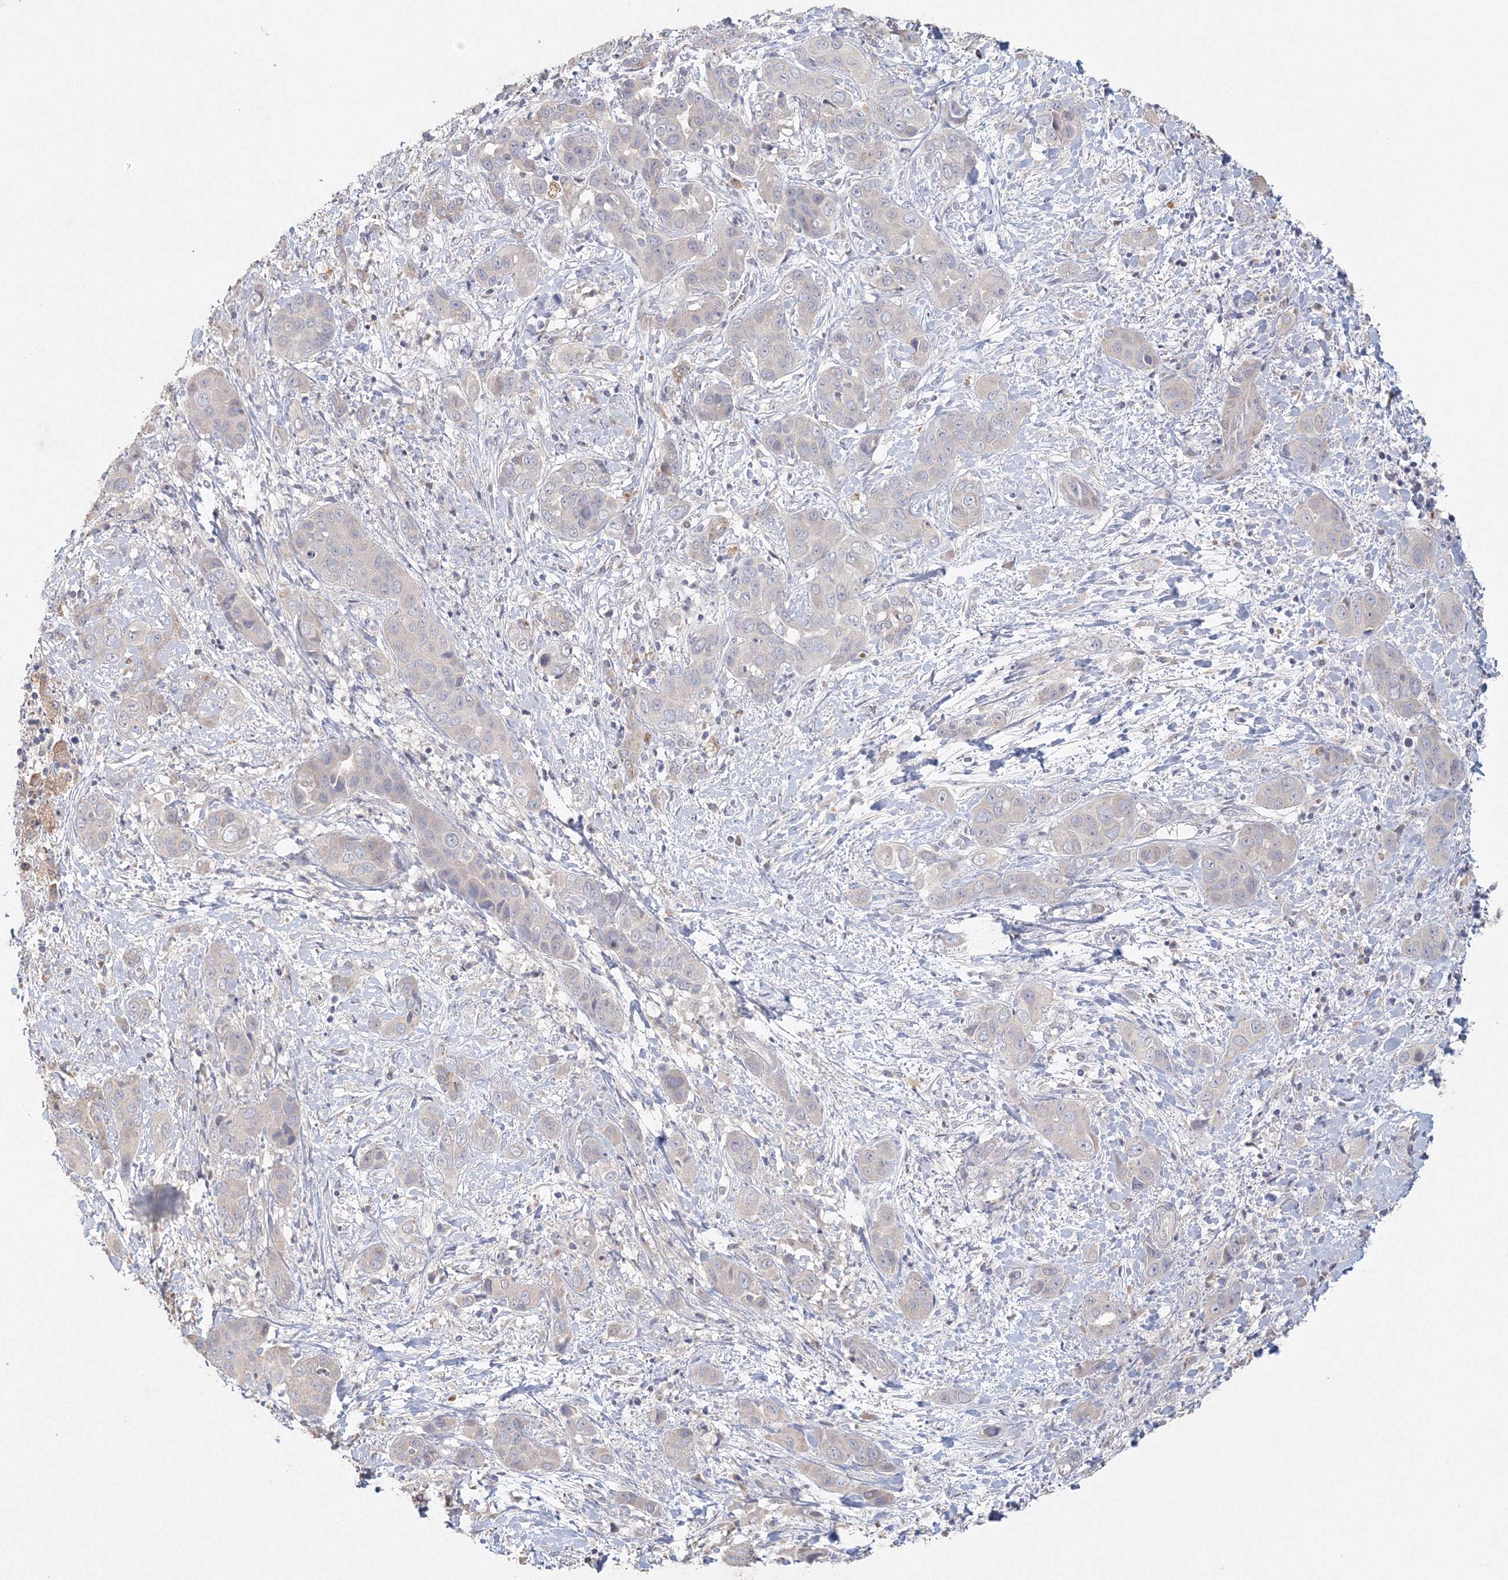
{"staining": {"intensity": "negative", "quantity": "none", "location": "none"}, "tissue": "liver cancer", "cell_type": "Tumor cells", "image_type": "cancer", "snomed": [{"axis": "morphology", "description": "Cholangiocarcinoma"}, {"axis": "topography", "description": "Liver"}], "caption": "Image shows no protein positivity in tumor cells of cholangiocarcinoma (liver) tissue.", "gene": "TACC2", "patient": {"sex": "female", "age": 52}}